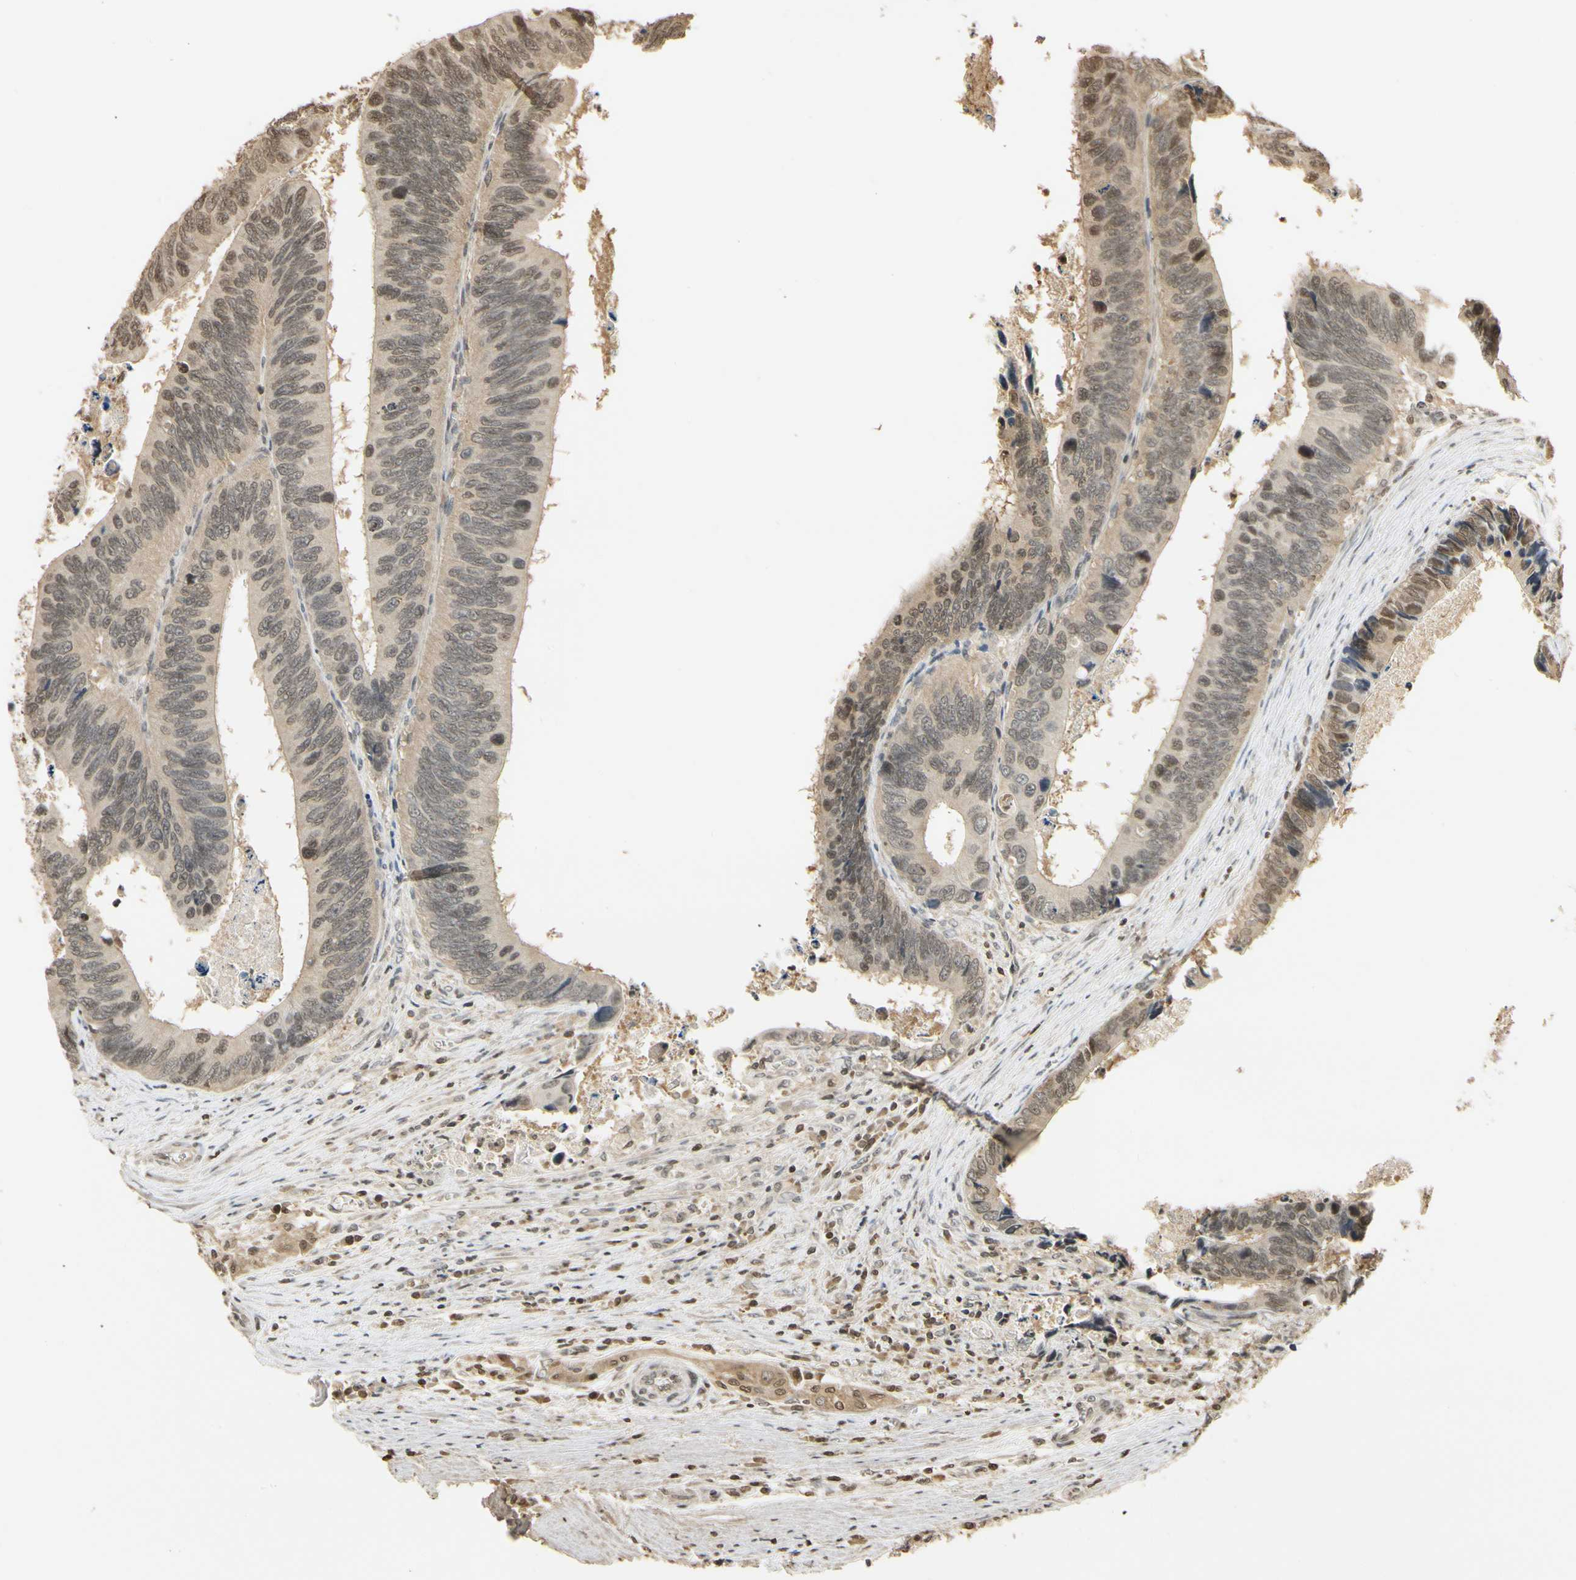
{"staining": {"intensity": "weak", "quantity": ">75%", "location": "cytoplasmic/membranous"}, "tissue": "colorectal cancer", "cell_type": "Tumor cells", "image_type": "cancer", "snomed": [{"axis": "morphology", "description": "Adenocarcinoma, NOS"}, {"axis": "topography", "description": "Colon"}], "caption": "Immunohistochemistry staining of colorectal cancer (adenocarcinoma), which exhibits low levels of weak cytoplasmic/membranous staining in approximately >75% of tumor cells indicating weak cytoplasmic/membranous protein expression. The staining was performed using DAB (brown) for protein detection and nuclei were counterstained in hematoxylin (blue).", "gene": "SOD1", "patient": {"sex": "male", "age": 72}}